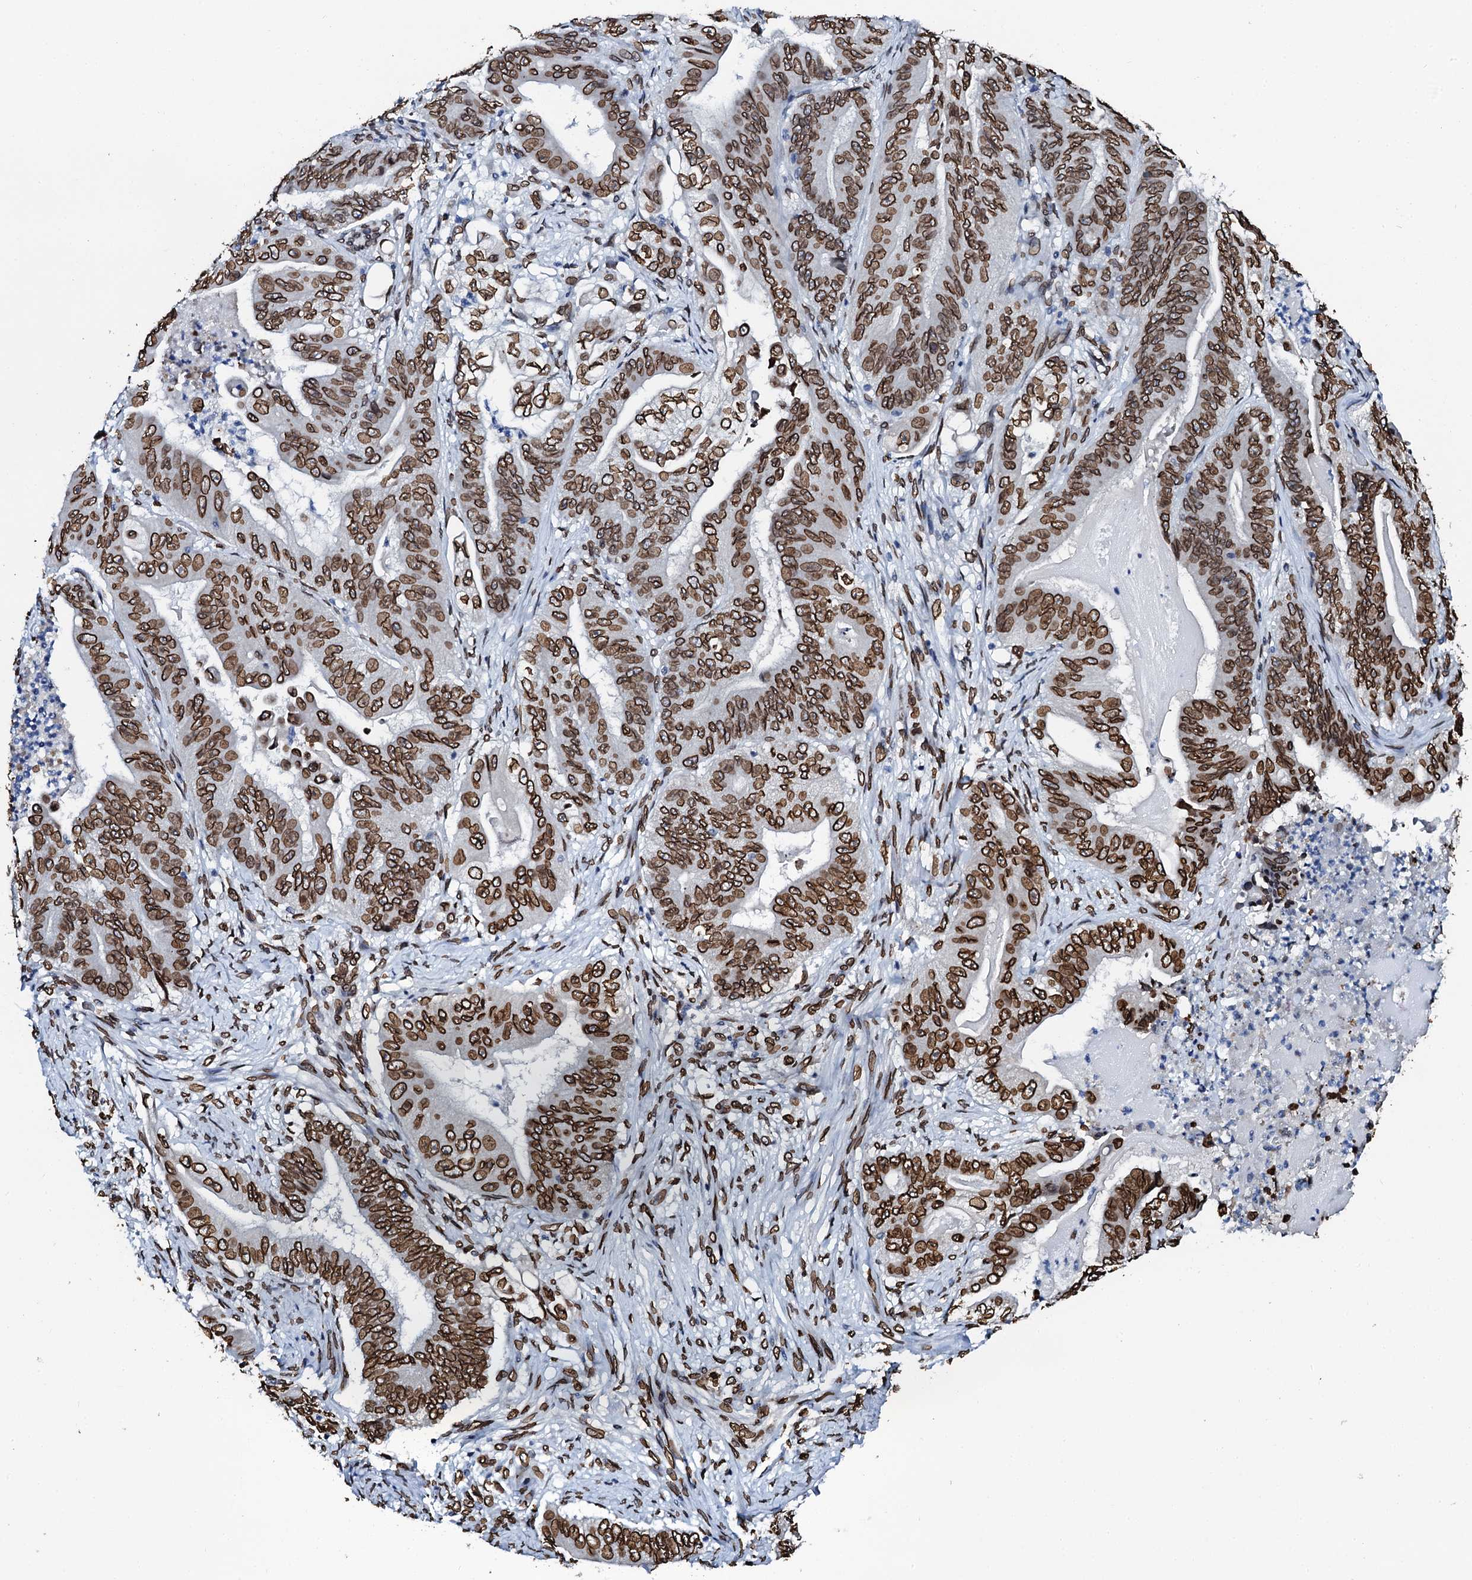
{"staining": {"intensity": "strong", "quantity": ">75%", "location": "cytoplasmic/membranous,nuclear"}, "tissue": "stomach cancer", "cell_type": "Tumor cells", "image_type": "cancer", "snomed": [{"axis": "morphology", "description": "Adenocarcinoma, NOS"}, {"axis": "topography", "description": "Stomach"}], "caption": "Human adenocarcinoma (stomach) stained with a brown dye demonstrates strong cytoplasmic/membranous and nuclear positive positivity in about >75% of tumor cells.", "gene": "KATNAL2", "patient": {"sex": "female", "age": 73}}